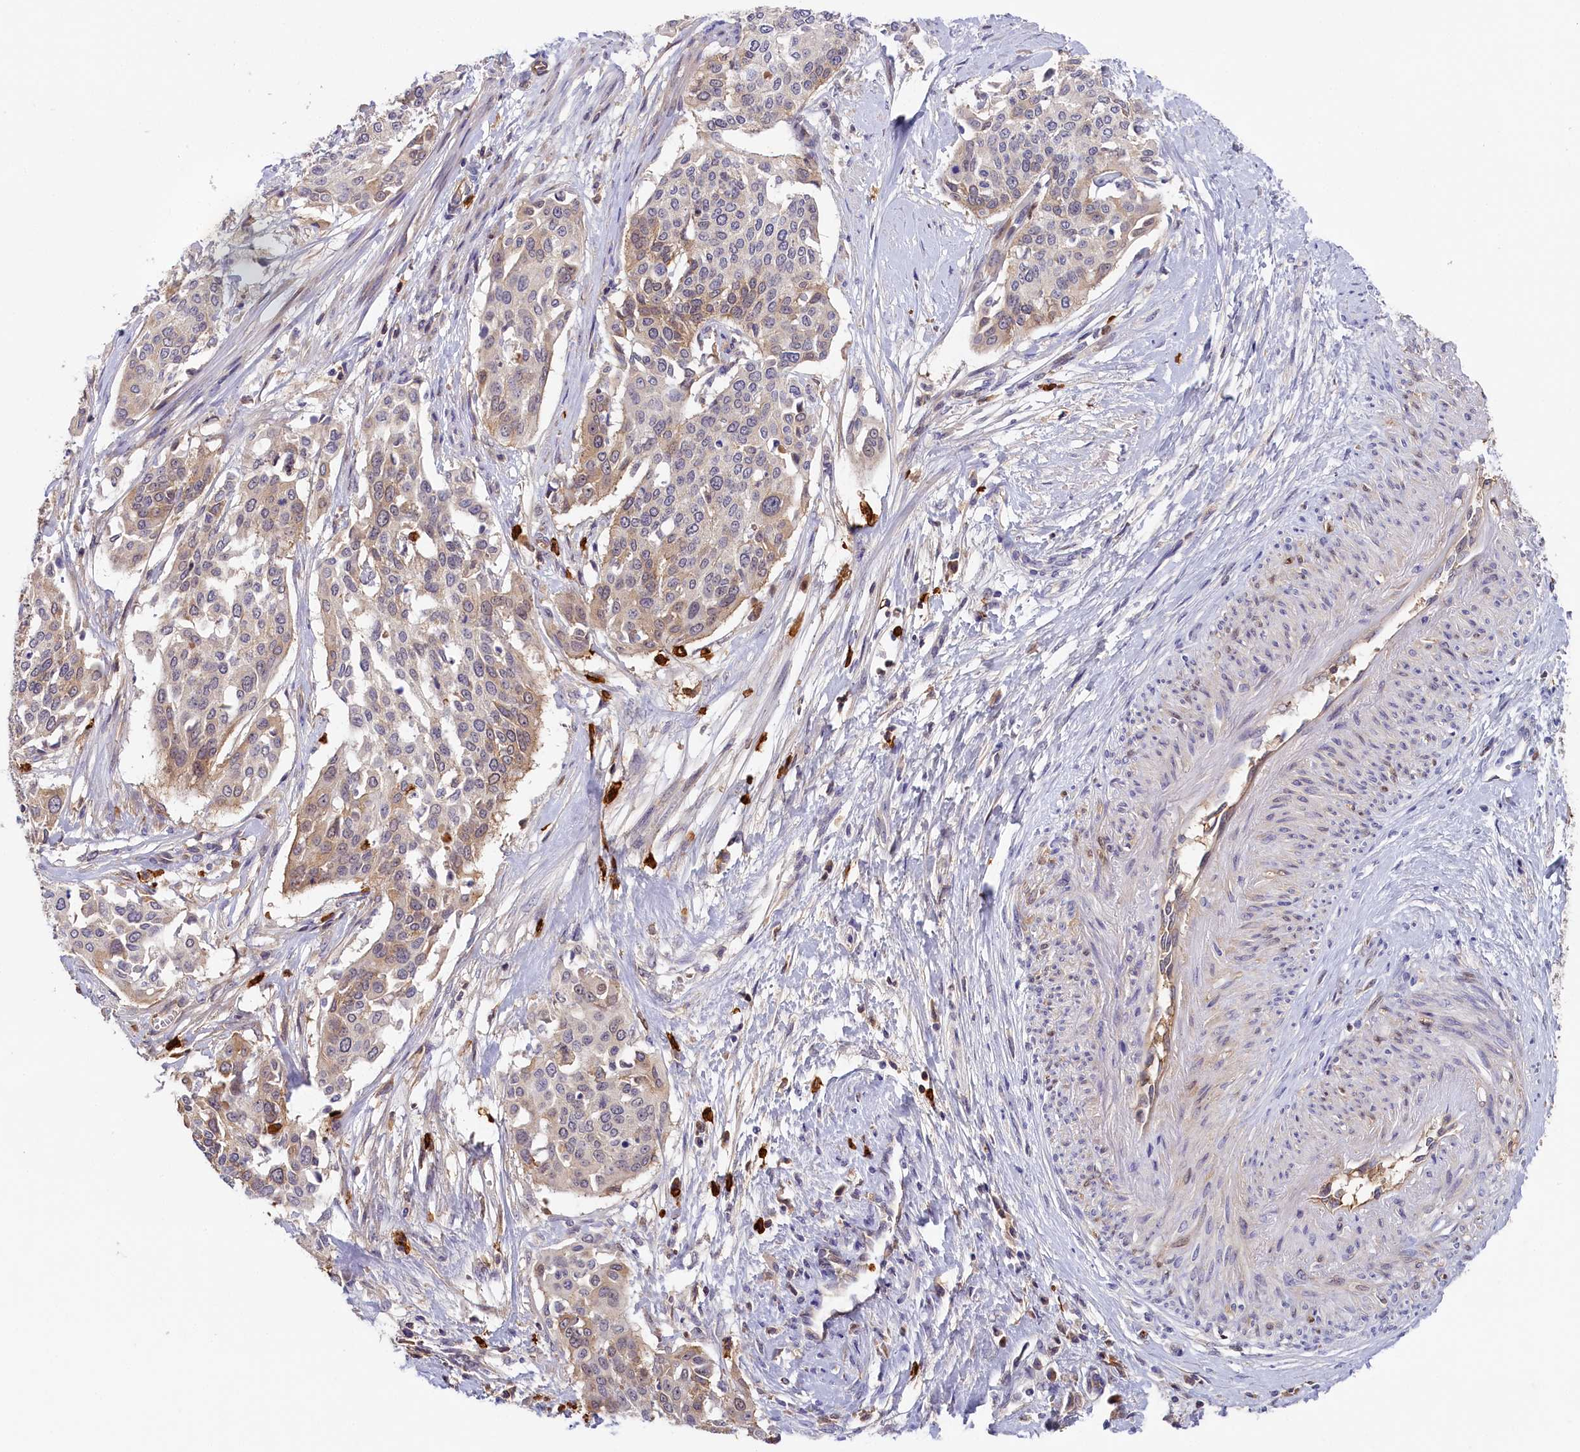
{"staining": {"intensity": "weak", "quantity": "25%-75%", "location": "cytoplasmic/membranous"}, "tissue": "cervical cancer", "cell_type": "Tumor cells", "image_type": "cancer", "snomed": [{"axis": "morphology", "description": "Squamous cell carcinoma, NOS"}, {"axis": "topography", "description": "Cervix"}], "caption": "Weak cytoplasmic/membranous staining for a protein is present in approximately 25%-75% of tumor cells of squamous cell carcinoma (cervical) using immunohistochemistry.", "gene": "ADGRD1", "patient": {"sex": "female", "age": 44}}